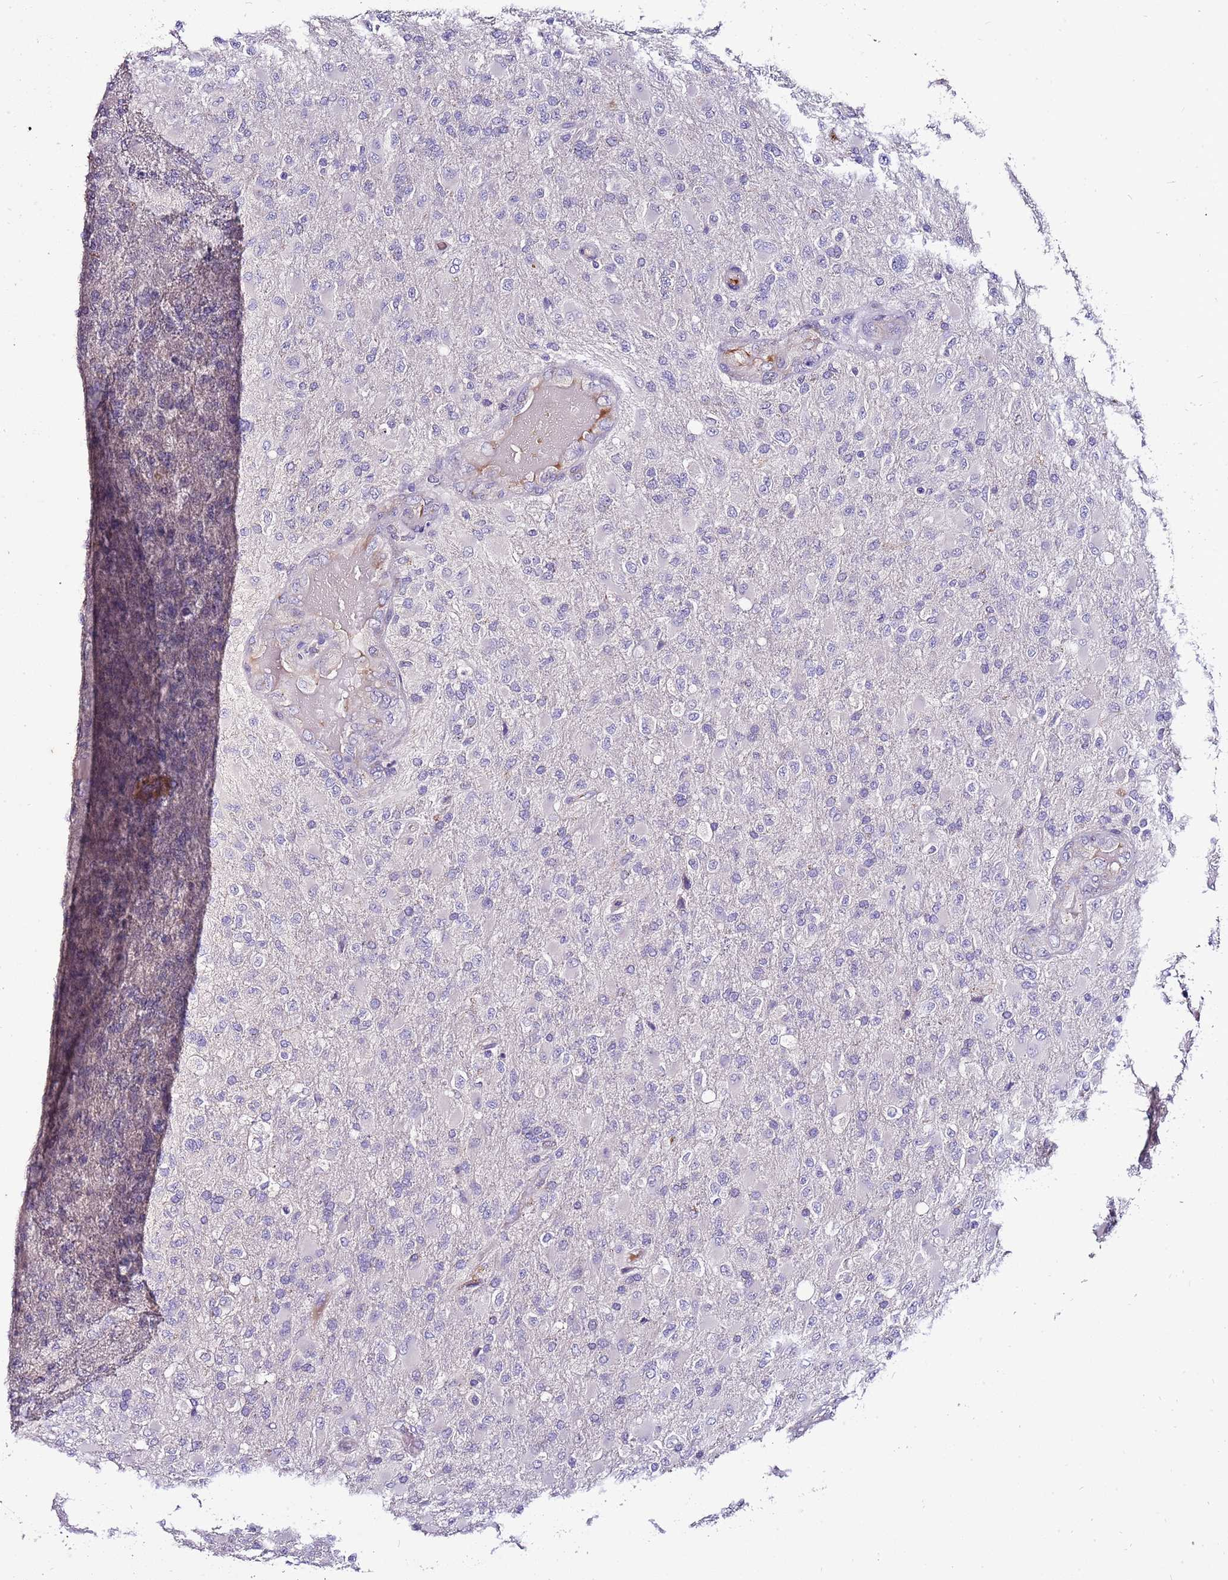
{"staining": {"intensity": "weak", "quantity": "<25%", "location": "cytoplasmic/membranous"}, "tissue": "glioma", "cell_type": "Tumor cells", "image_type": "cancer", "snomed": [{"axis": "morphology", "description": "Glioma, malignant, Low grade"}, {"axis": "topography", "description": "Brain"}], "caption": "Glioma was stained to show a protein in brown. There is no significant staining in tumor cells.", "gene": "FAM20A", "patient": {"sex": "male", "age": 65}}